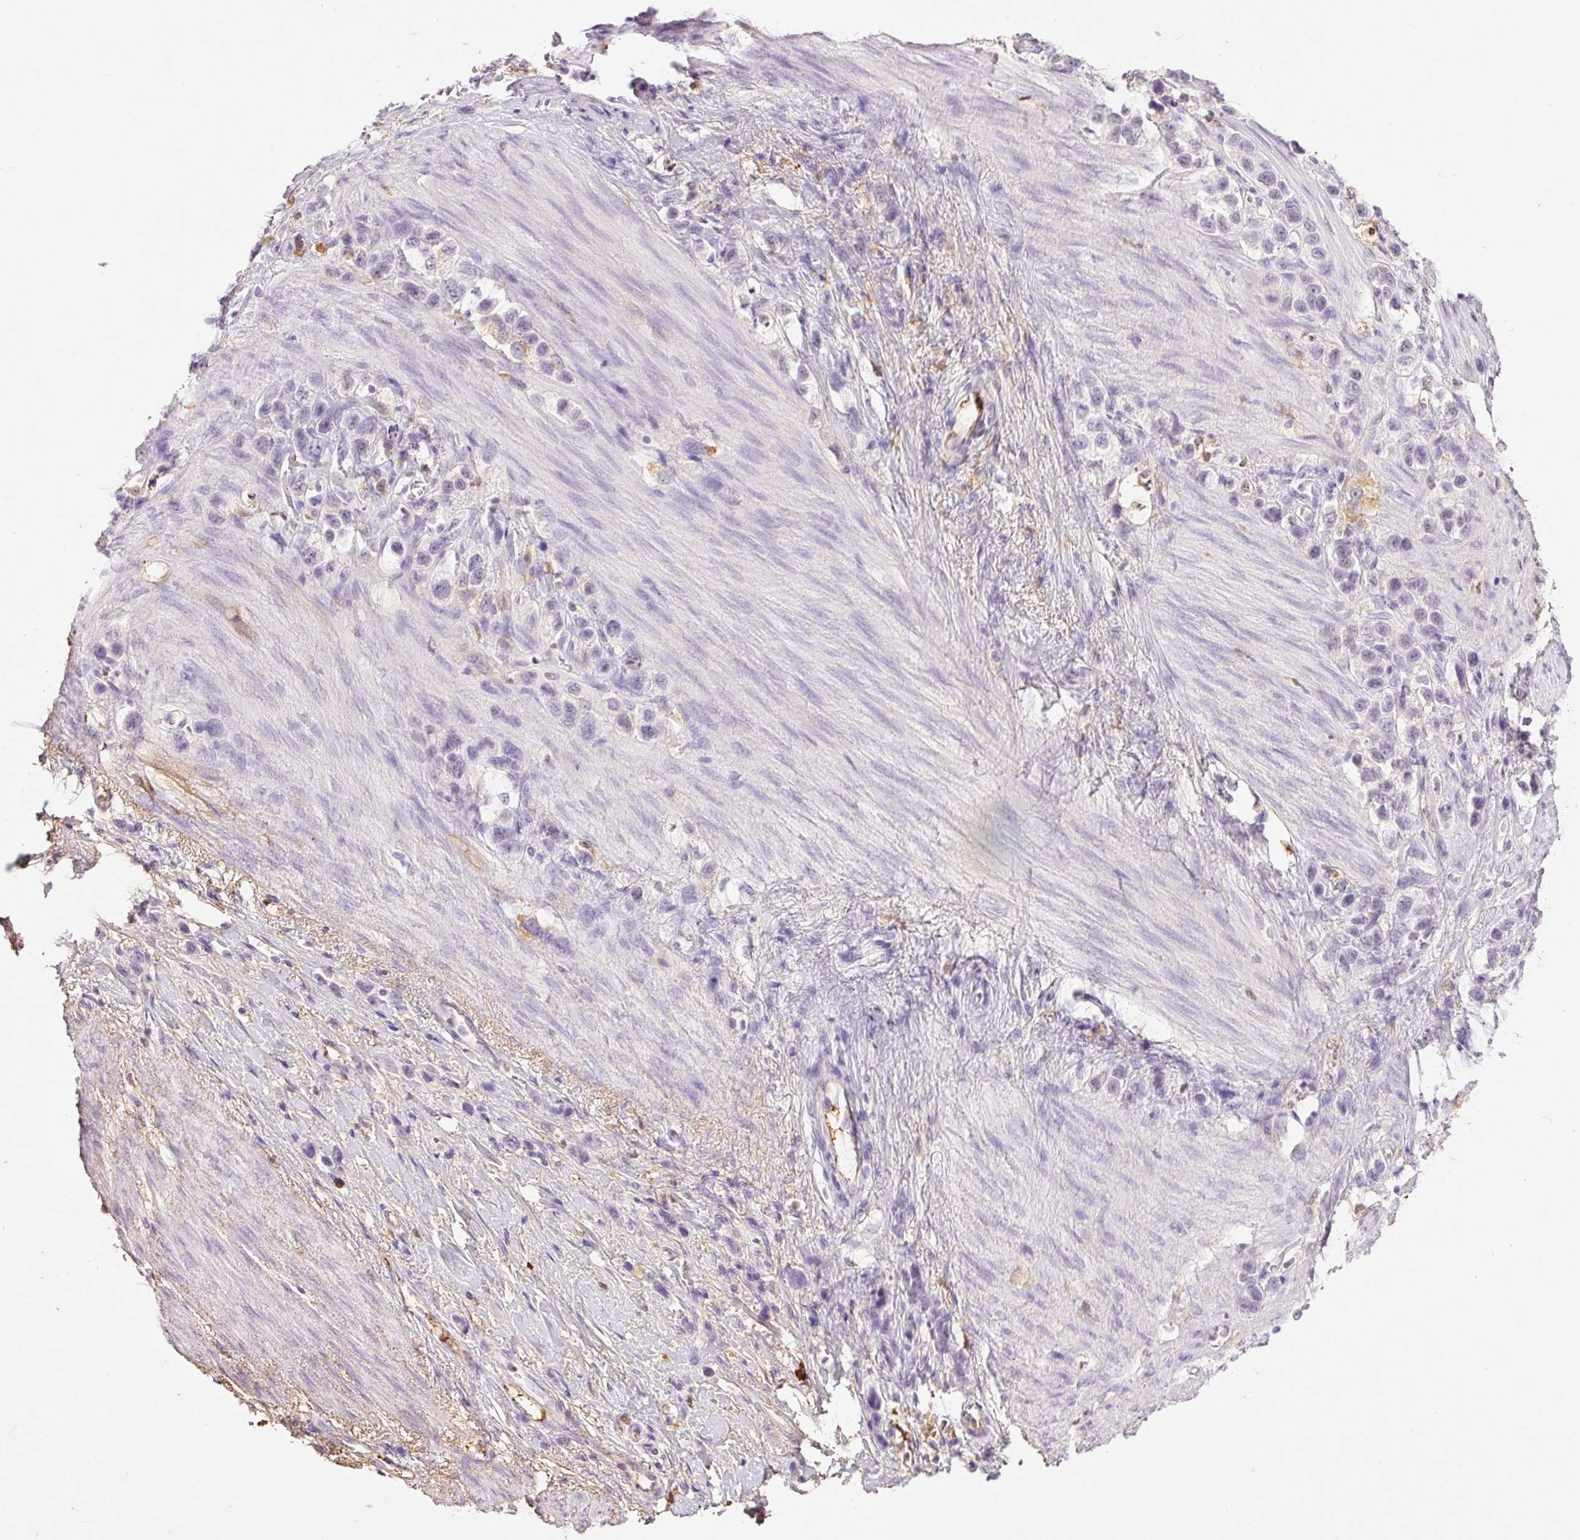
{"staining": {"intensity": "weak", "quantity": "<25%", "location": "cytoplasmic/membranous"}, "tissue": "stomach cancer", "cell_type": "Tumor cells", "image_type": "cancer", "snomed": [{"axis": "morphology", "description": "Adenocarcinoma, NOS"}, {"axis": "topography", "description": "Stomach"}], "caption": "An image of stomach cancer stained for a protein displays no brown staining in tumor cells. Nuclei are stained in blue.", "gene": "PRPF38B", "patient": {"sex": "female", "age": 65}}